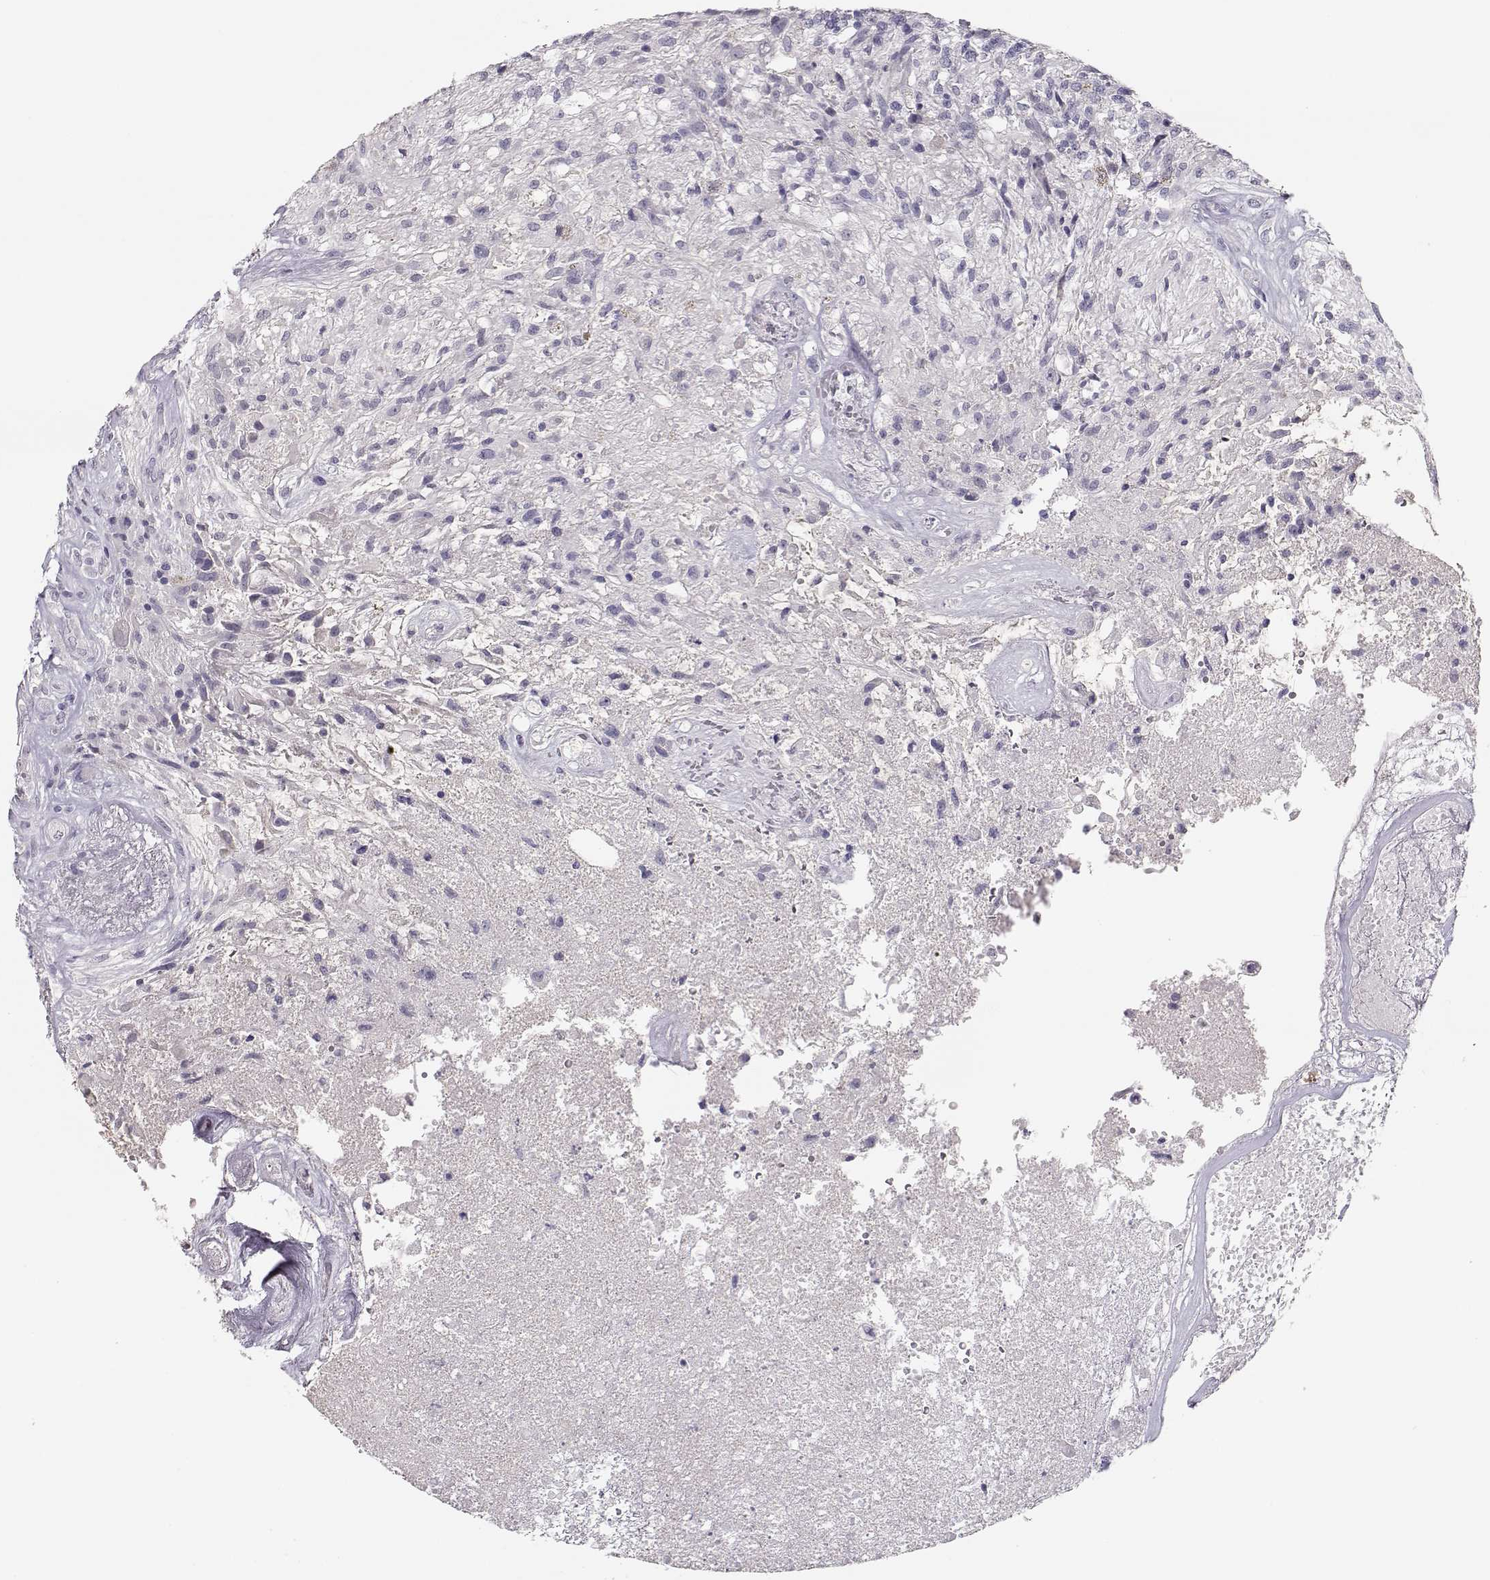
{"staining": {"intensity": "negative", "quantity": "none", "location": "none"}, "tissue": "glioma", "cell_type": "Tumor cells", "image_type": "cancer", "snomed": [{"axis": "morphology", "description": "Glioma, malignant, High grade"}, {"axis": "topography", "description": "Brain"}], "caption": "This histopathology image is of high-grade glioma (malignant) stained with immunohistochemistry to label a protein in brown with the nuclei are counter-stained blue. There is no staining in tumor cells.", "gene": "MAGEC1", "patient": {"sex": "male", "age": 56}}